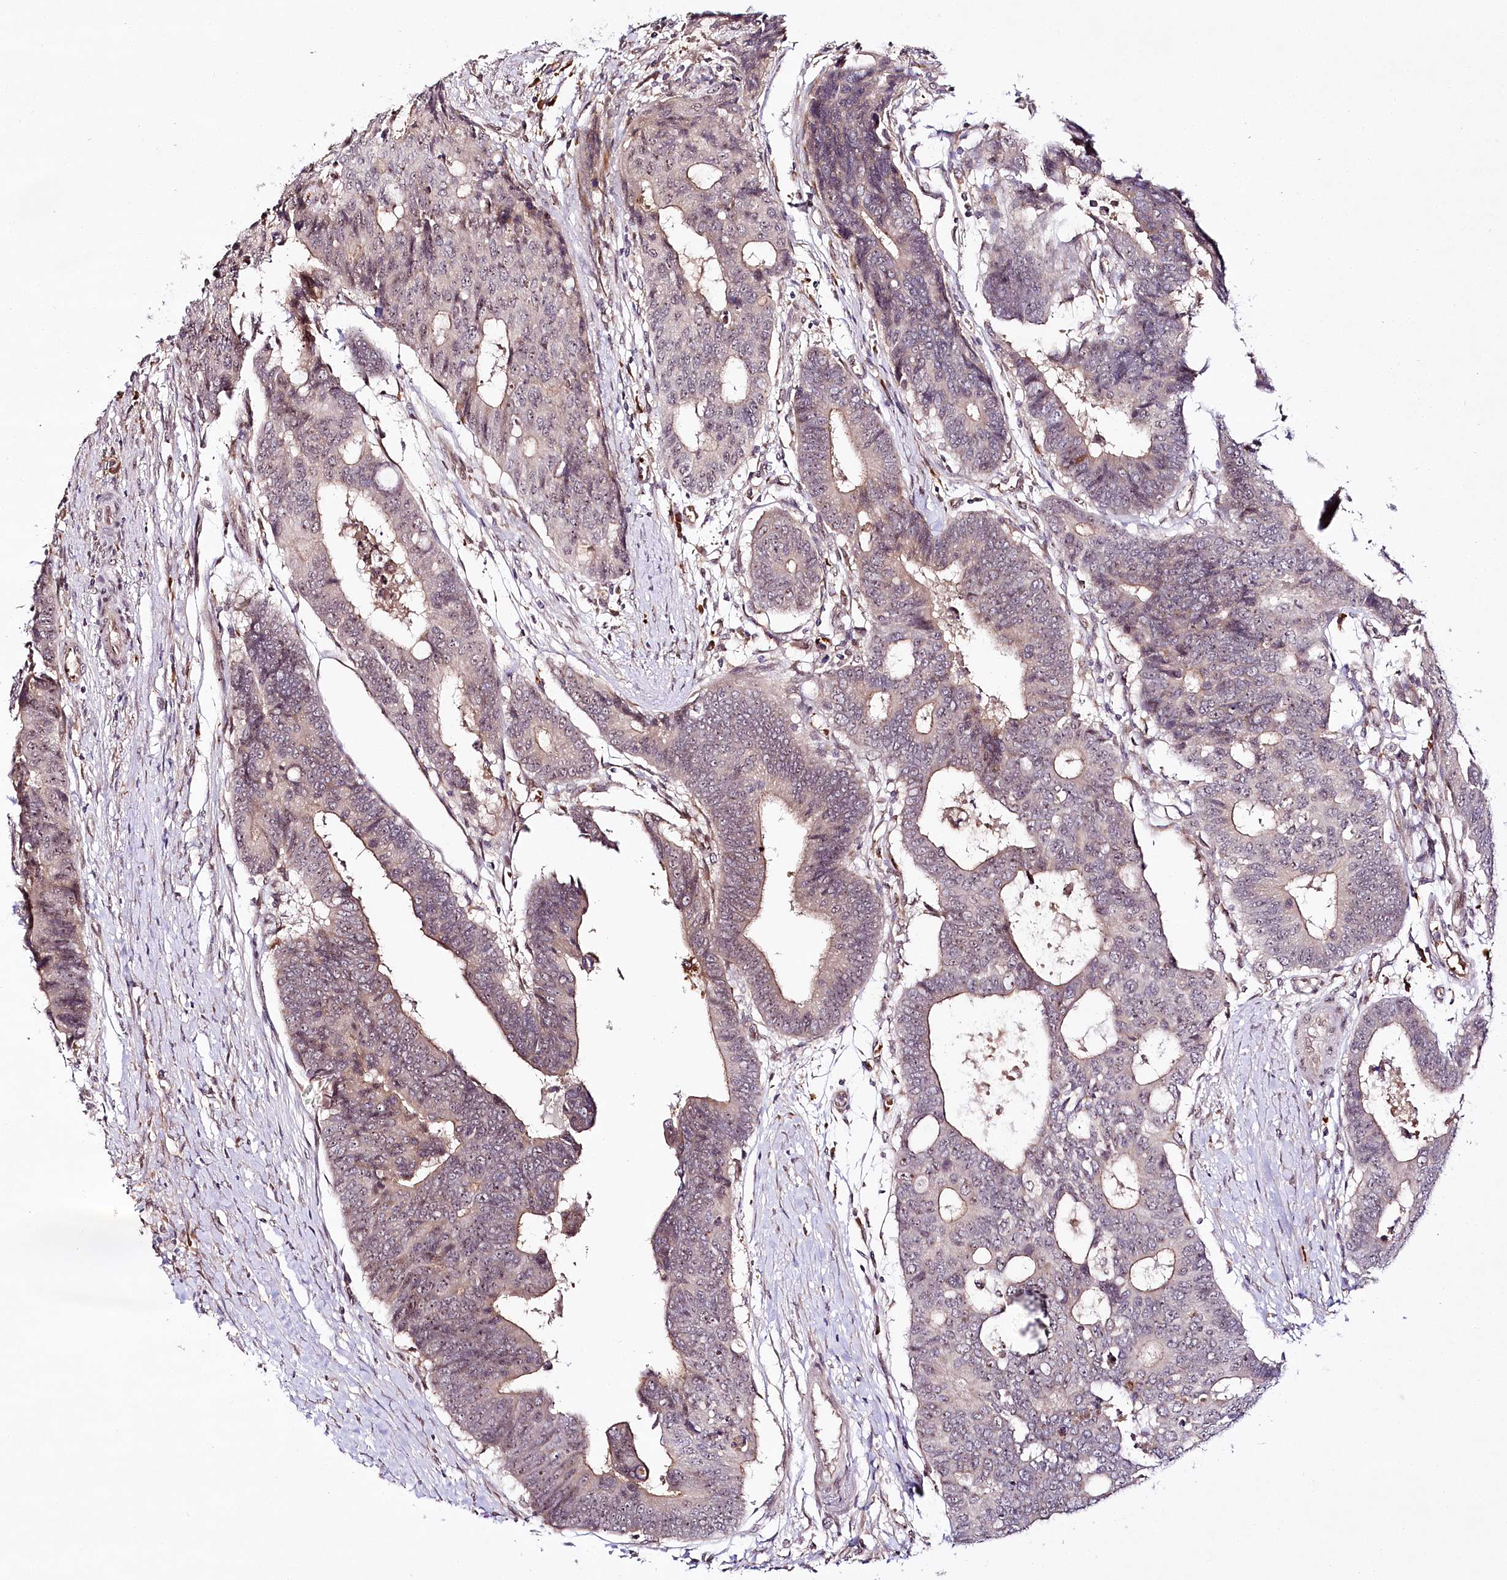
{"staining": {"intensity": "moderate", "quantity": "<25%", "location": "cytoplasmic/membranous"}, "tissue": "colorectal cancer", "cell_type": "Tumor cells", "image_type": "cancer", "snomed": [{"axis": "morphology", "description": "Adenocarcinoma, NOS"}, {"axis": "topography", "description": "Rectum"}], "caption": "IHC micrograph of colorectal cancer (adenocarcinoma) stained for a protein (brown), which shows low levels of moderate cytoplasmic/membranous positivity in about <25% of tumor cells.", "gene": "WDR36", "patient": {"sex": "male", "age": 84}}